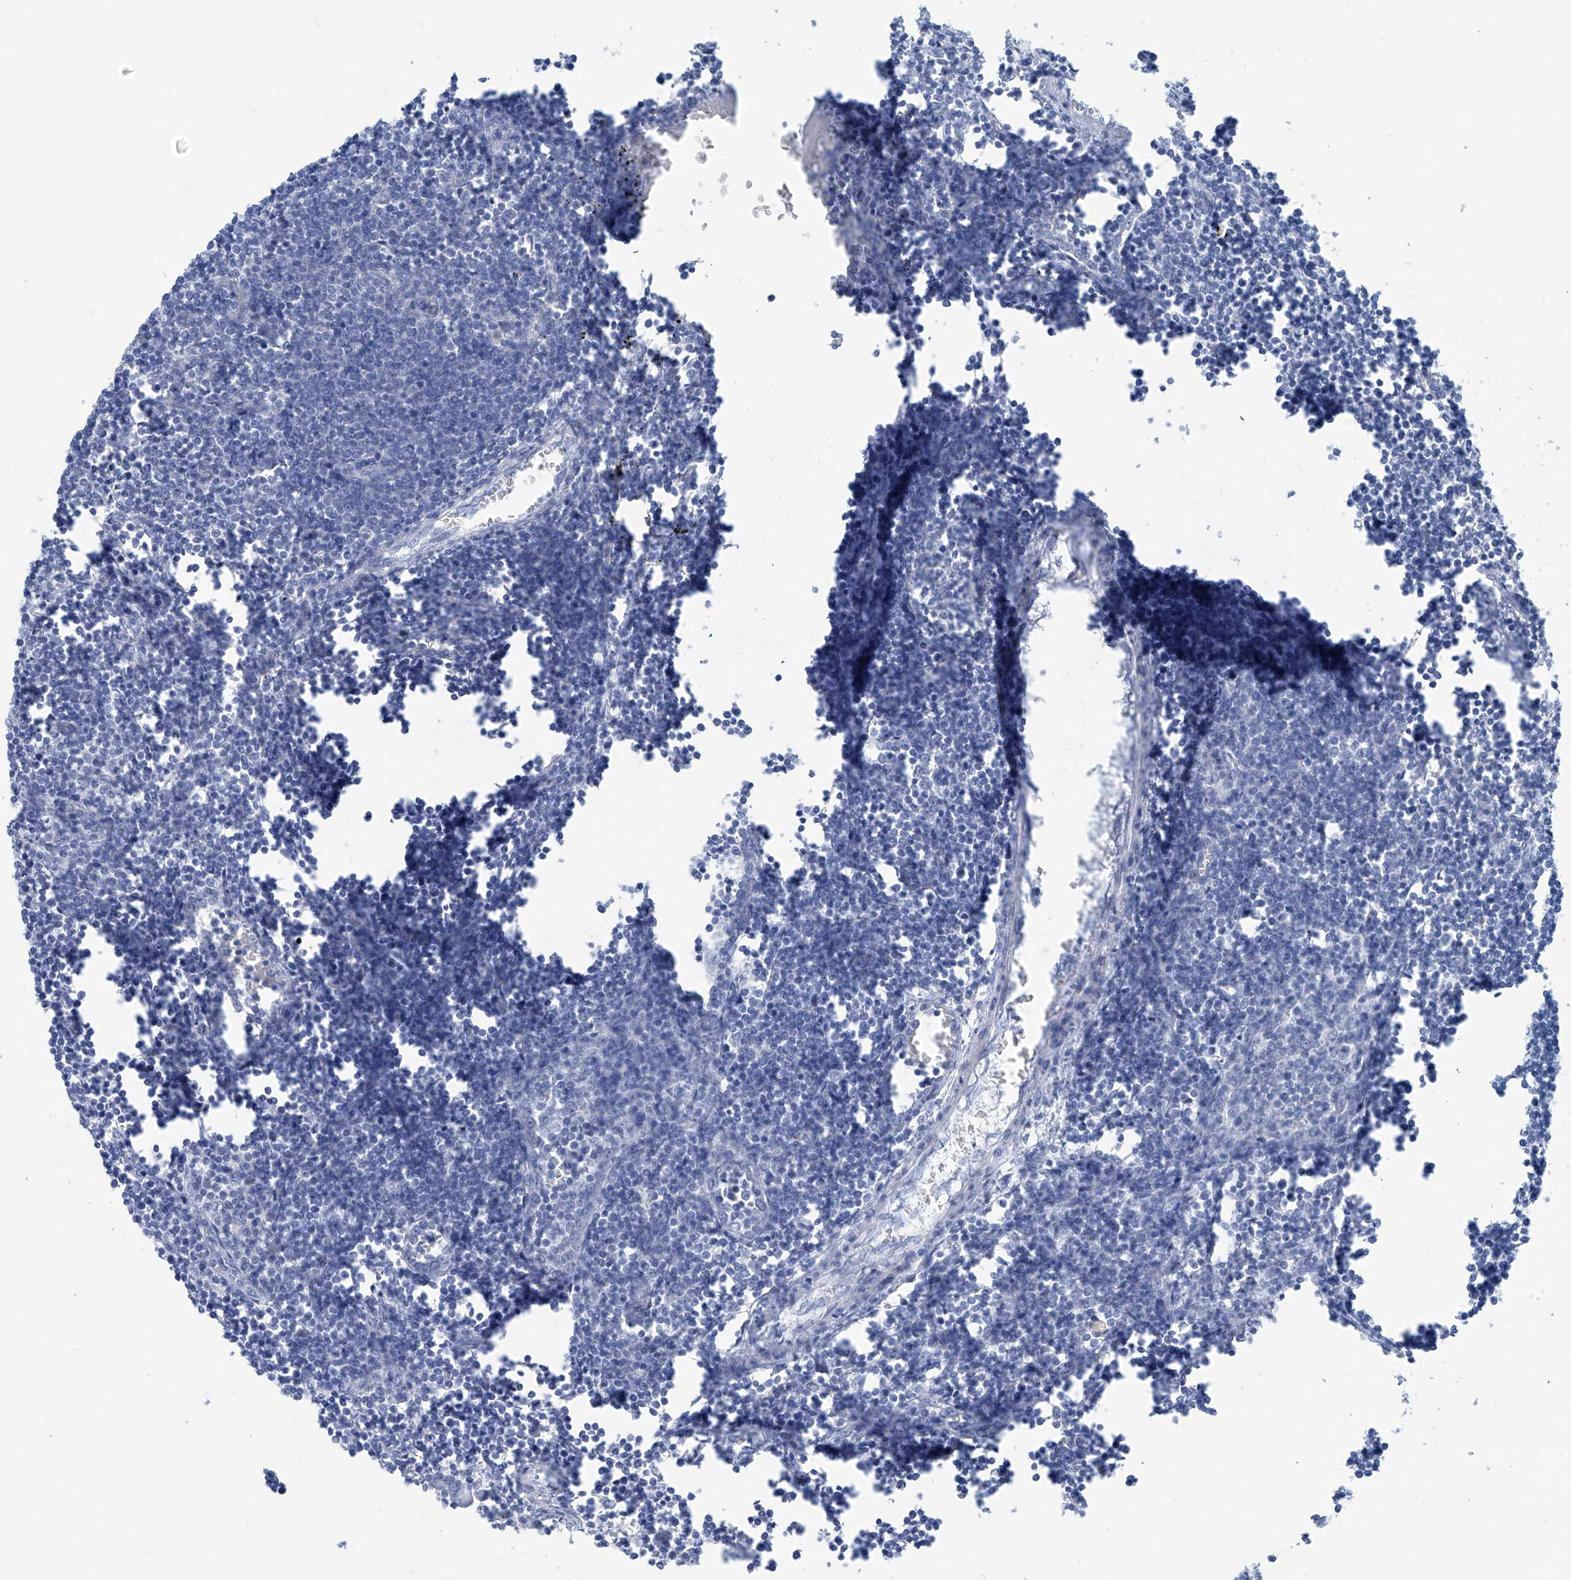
{"staining": {"intensity": "weak", "quantity": "<25%", "location": "nuclear"}, "tissue": "lymph node", "cell_type": "Germinal center cells", "image_type": "normal", "snomed": [{"axis": "morphology", "description": "Normal tissue, NOS"}, {"axis": "morphology", "description": "Malignant melanoma, Metastatic site"}, {"axis": "topography", "description": "Lymph node"}], "caption": "Immunohistochemical staining of benign lymph node displays no significant expression in germinal center cells. (IHC, brightfield microscopy, high magnification).", "gene": "SGO2", "patient": {"sex": "male", "age": 41}}